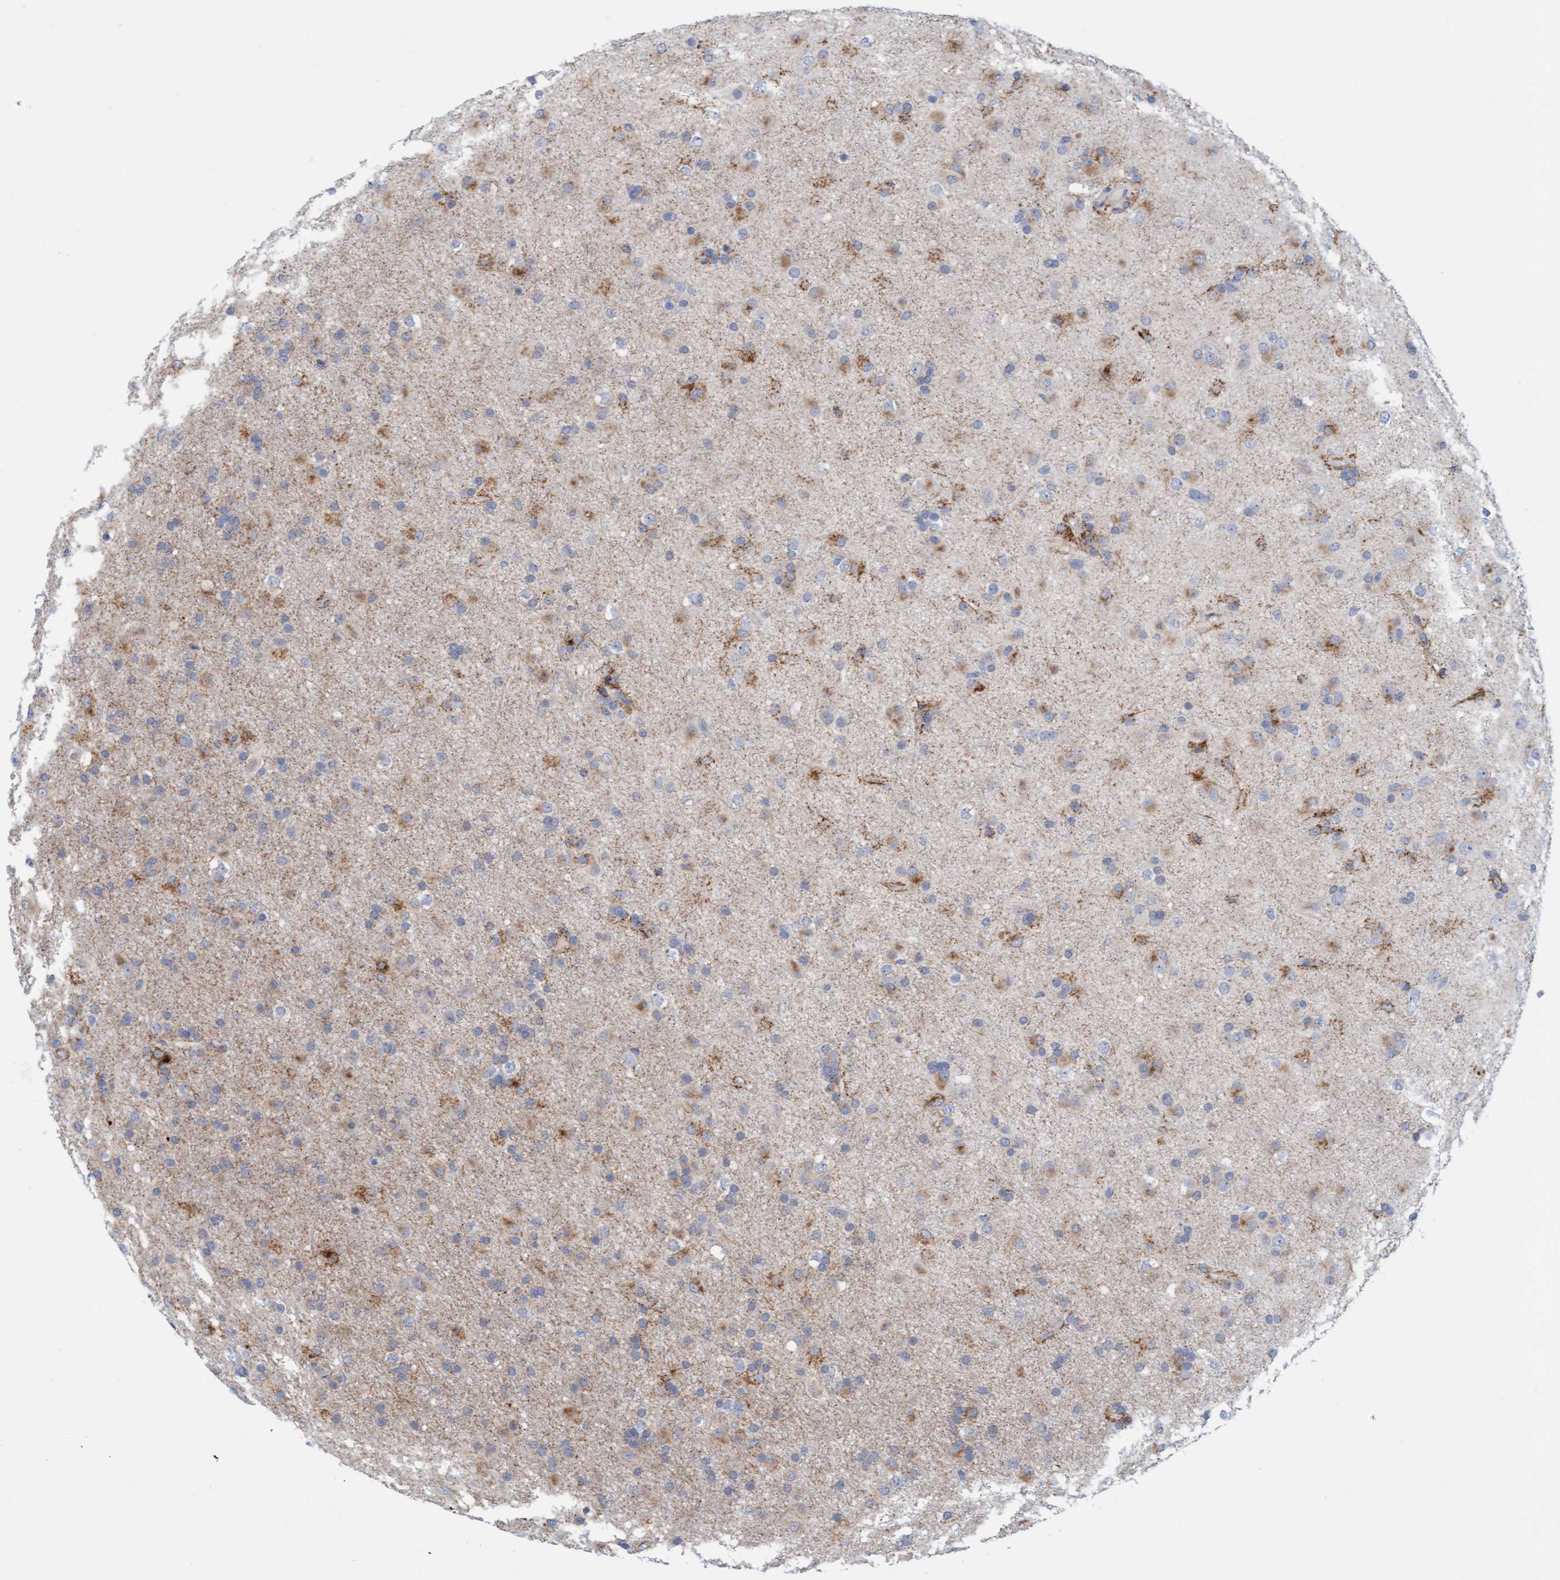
{"staining": {"intensity": "moderate", "quantity": "<25%", "location": "cytoplasmic/membranous"}, "tissue": "glioma", "cell_type": "Tumor cells", "image_type": "cancer", "snomed": [{"axis": "morphology", "description": "Glioma, malignant, Low grade"}, {"axis": "topography", "description": "Brain"}], "caption": "Immunohistochemistry (IHC) micrograph of low-grade glioma (malignant) stained for a protein (brown), which displays low levels of moderate cytoplasmic/membranous expression in about <25% of tumor cells.", "gene": "ZC3H3", "patient": {"sex": "male", "age": 65}}